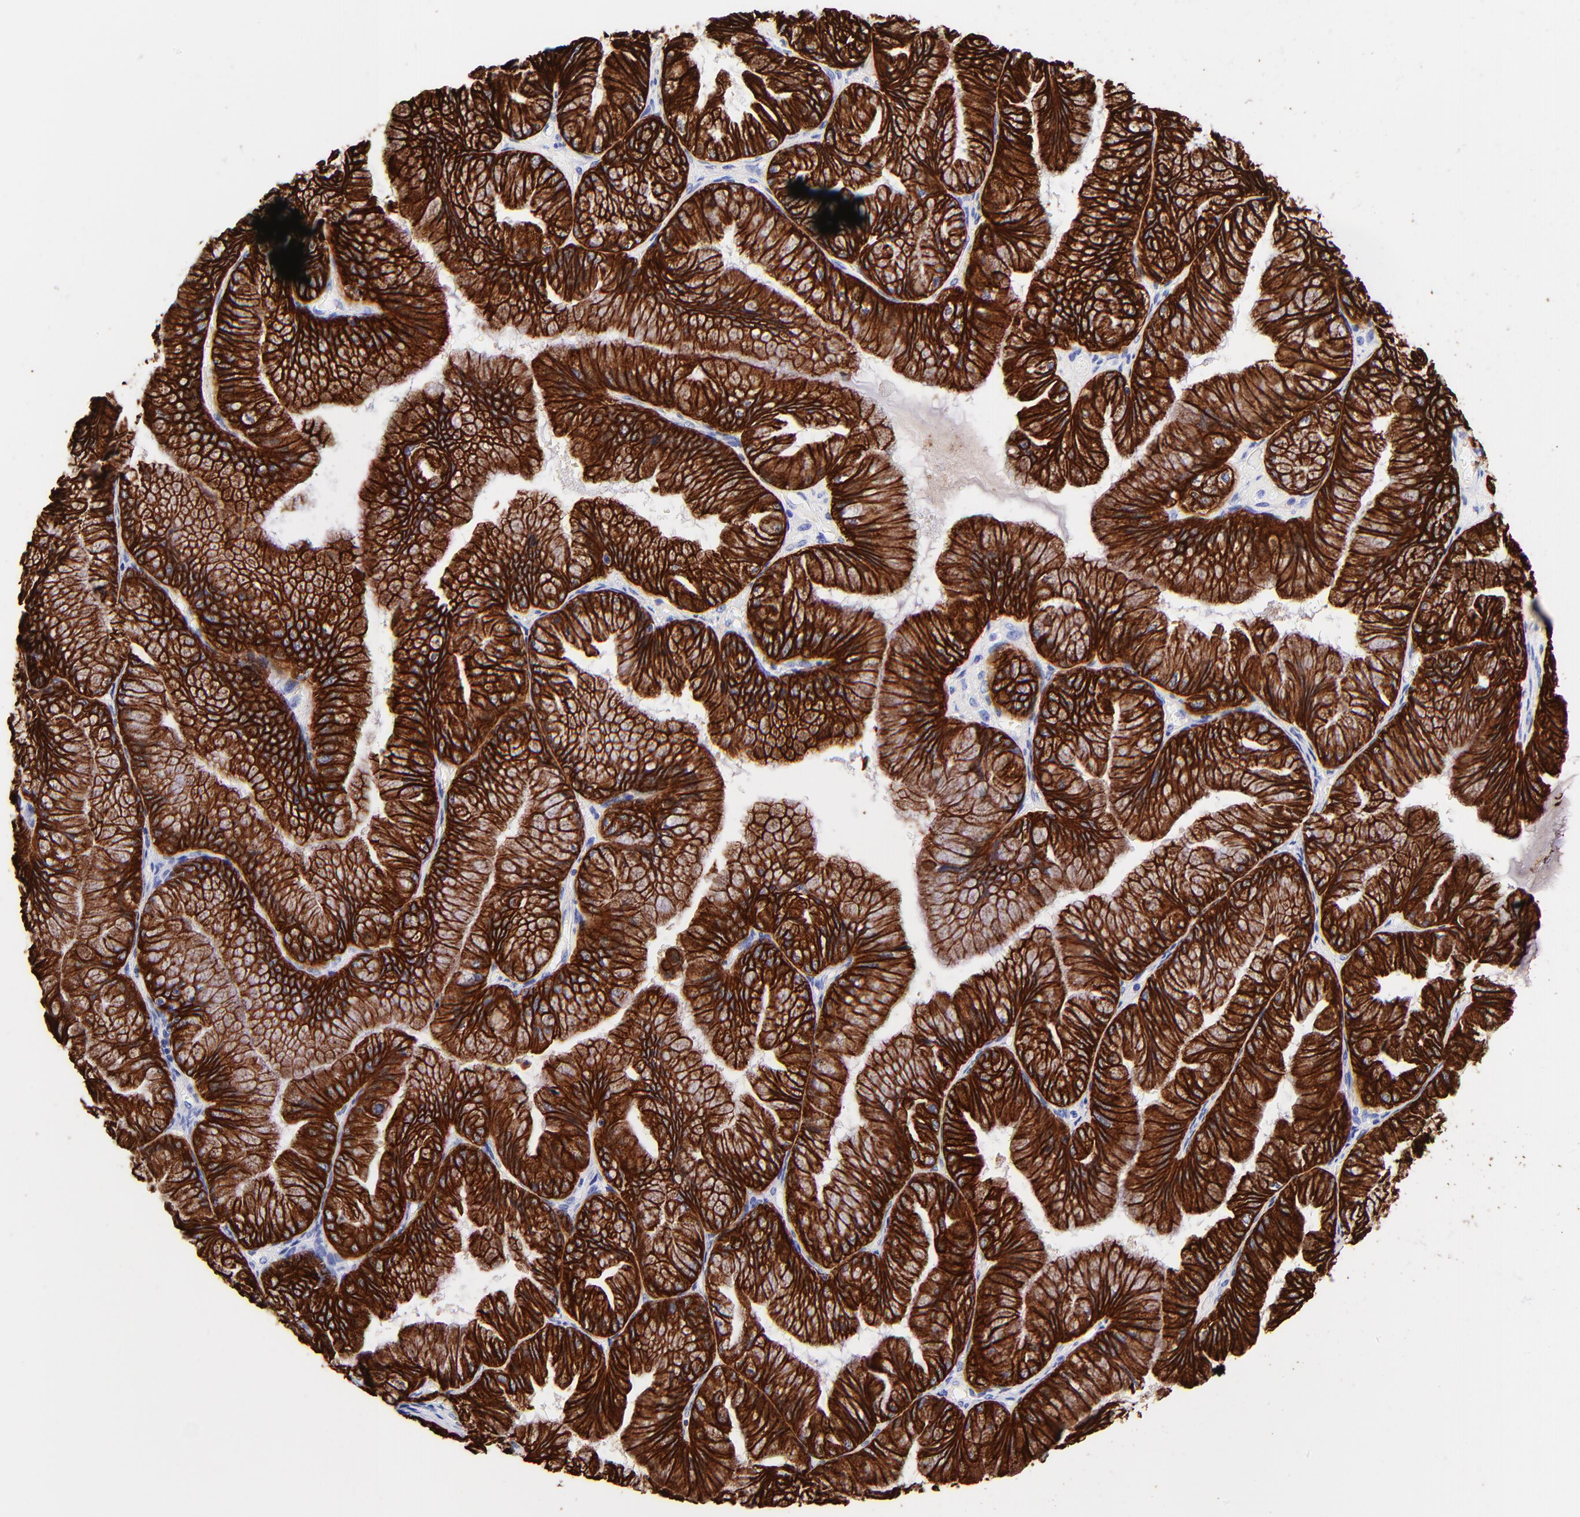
{"staining": {"intensity": "strong", "quantity": ">75%", "location": "cytoplasmic/membranous"}, "tissue": "ovarian cancer", "cell_type": "Tumor cells", "image_type": "cancer", "snomed": [{"axis": "morphology", "description": "Cystadenocarcinoma, mucinous, NOS"}, {"axis": "topography", "description": "Ovary"}], "caption": "High-magnification brightfield microscopy of mucinous cystadenocarcinoma (ovarian) stained with DAB (brown) and counterstained with hematoxylin (blue). tumor cells exhibit strong cytoplasmic/membranous expression is seen in about>75% of cells.", "gene": "KRT19", "patient": {"sex": "female", "age": 63}}